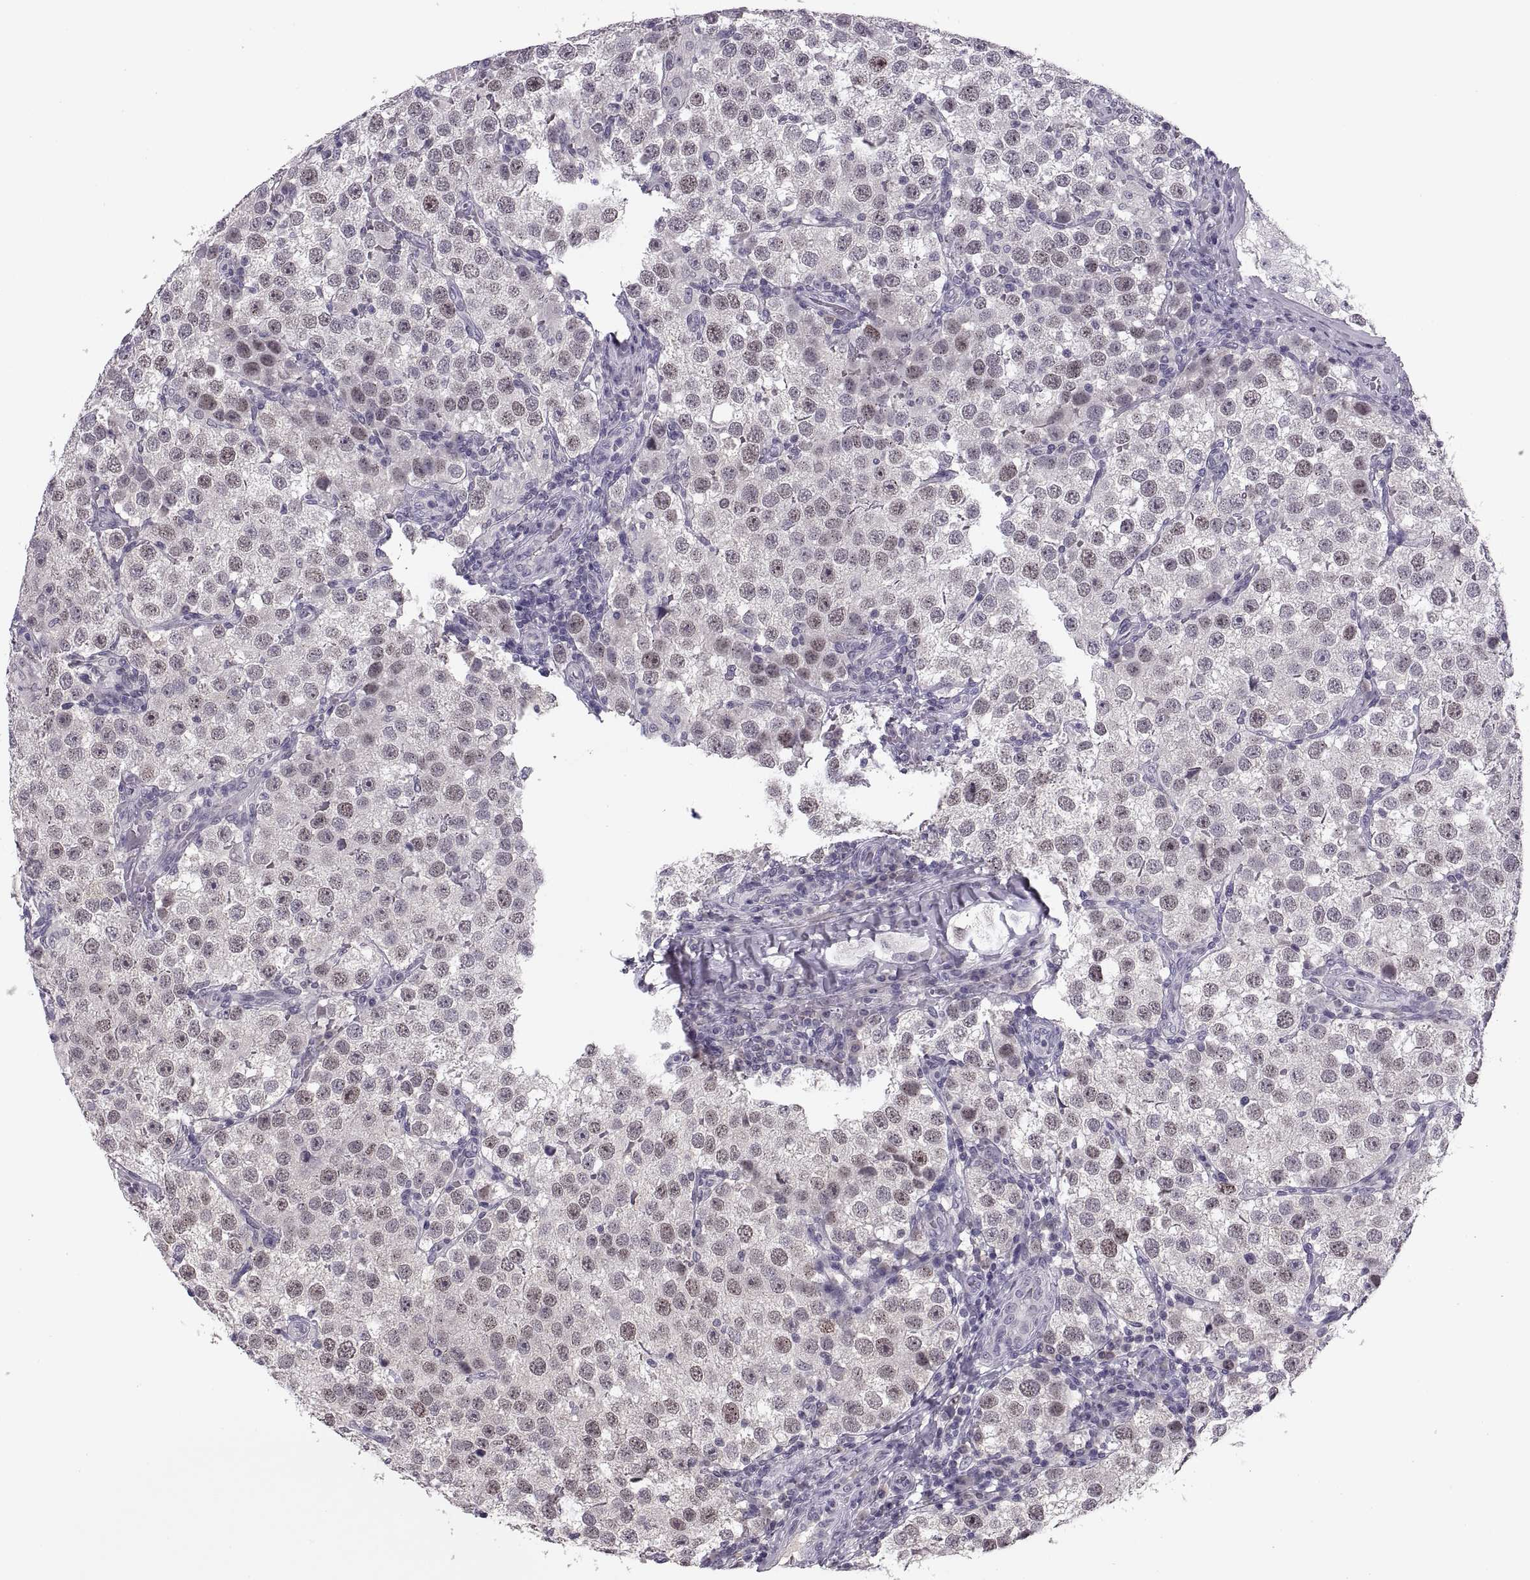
{"staining": {"intensity": "weak", "quantity": "<25%", "location": "nuclear"}, "tissue": "testis cancer", "cell_type": "Tumor cells", "image_type": "cancer", "snomed": [{"axis": "morphology", "description": "Seminoma, NOS"}, {"axis": "topography", "description": "Testis"}], "caption": "DAB immunohistochemical staining of human seminoma (testis) reveals no significant positivity in tumor cells.", "gene": "CACNA1F", "patient": {"sex": "male", "age": 37}}